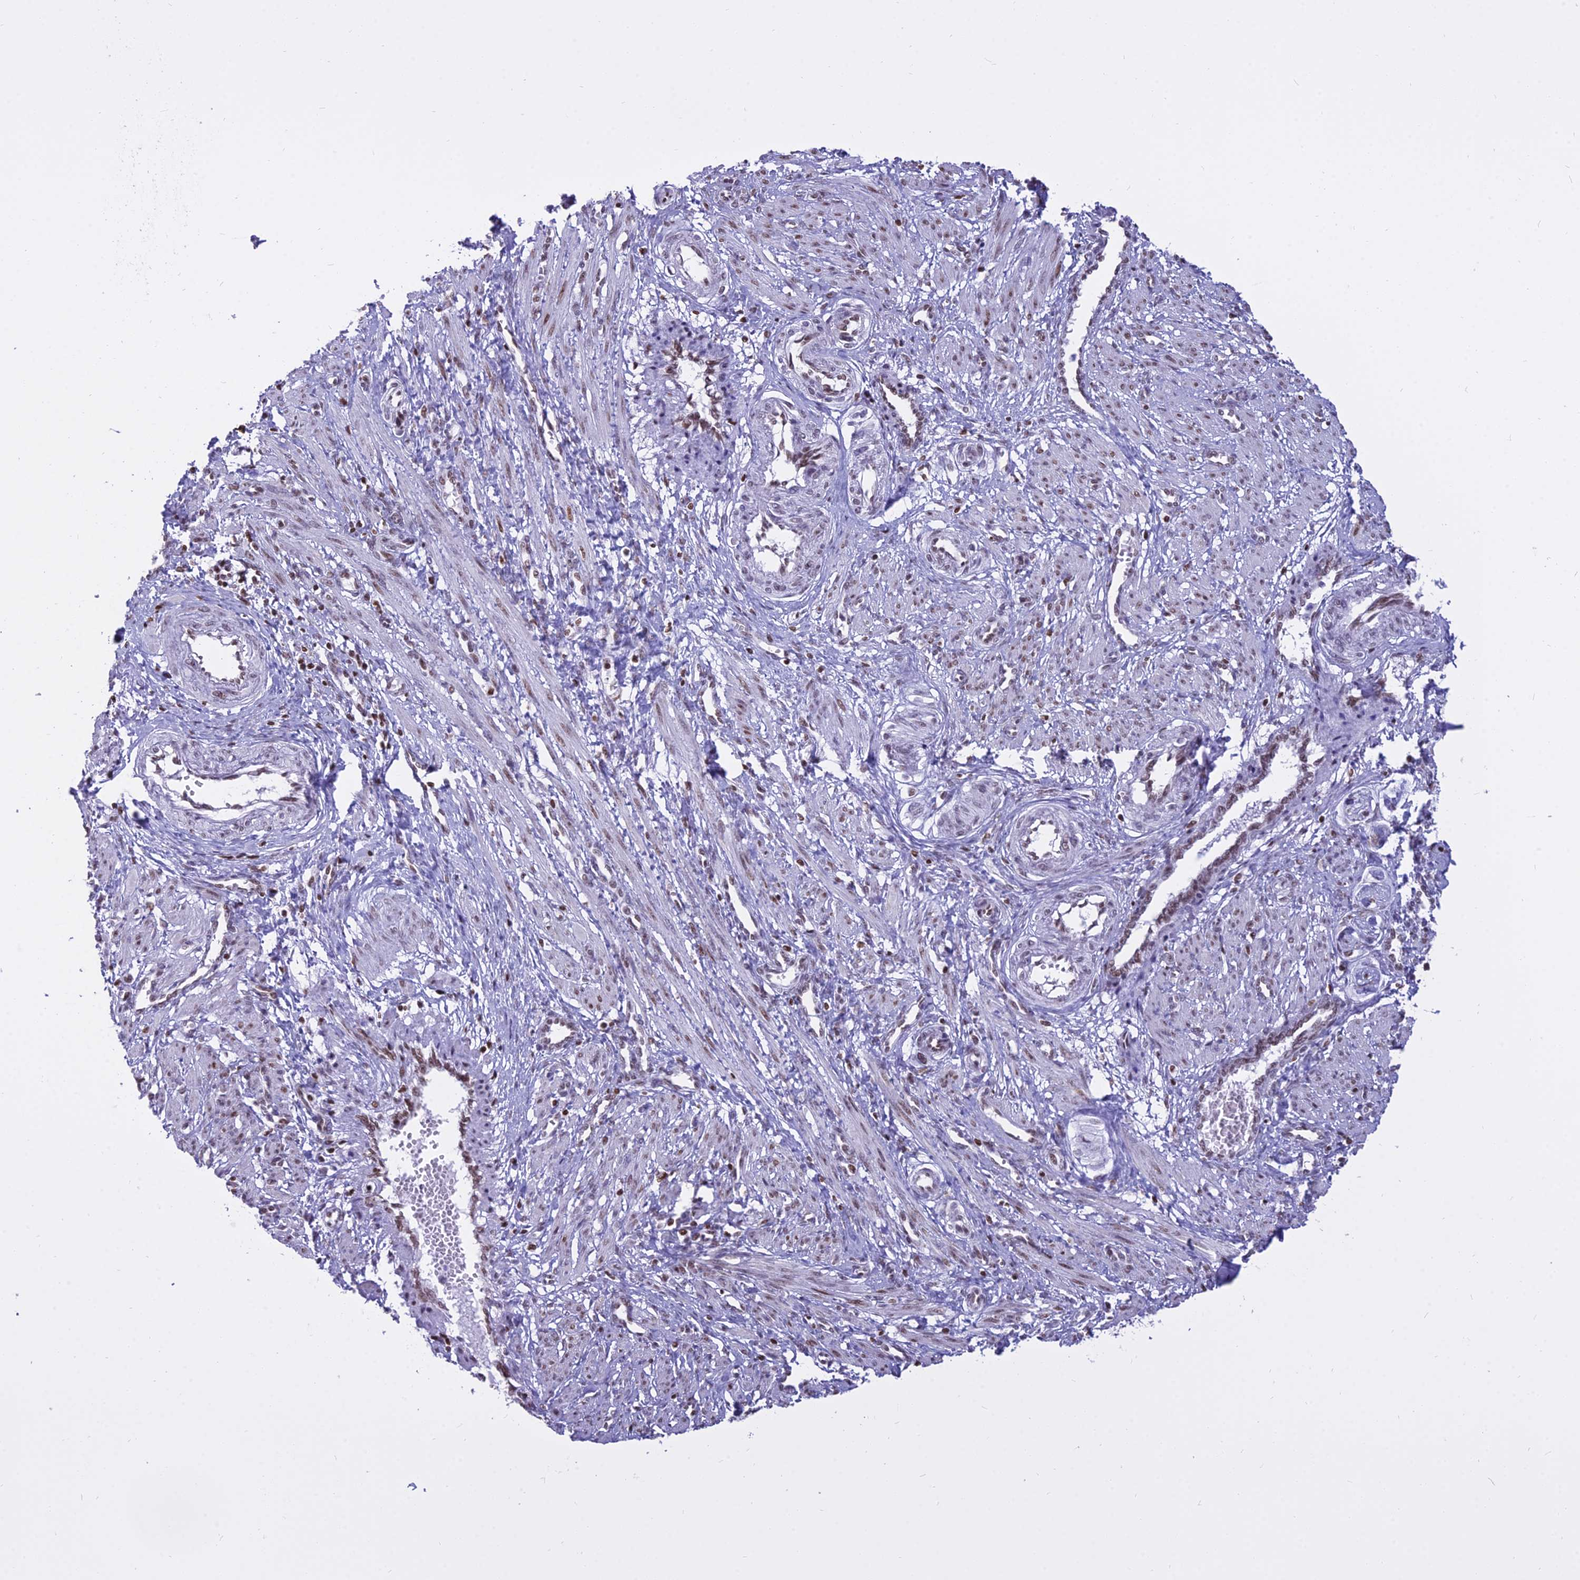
{"staining": {"intensity": "moderate", "quantity": "25%-75%", "location": "nuclear"}, "tissue": "smooth muscle", "cell_type": "Smooth muscle cells", "image_type": "normal", "snomed": [{"axis": "morphology", "description": "Normal tissue, NOS"}, {"axis": "topography", "description": "Endometrium"}], "caption": "Unremarkable smooth muscle shows moderate nuclear expression in approximately 25%-75% of smooth muscle cells, visualized by immunohistochemistry. The protein is shown in brown color, while the nuclei are stained blue.", "gene": "PARP1", "patient": {"sex": "female", "age": 33}}